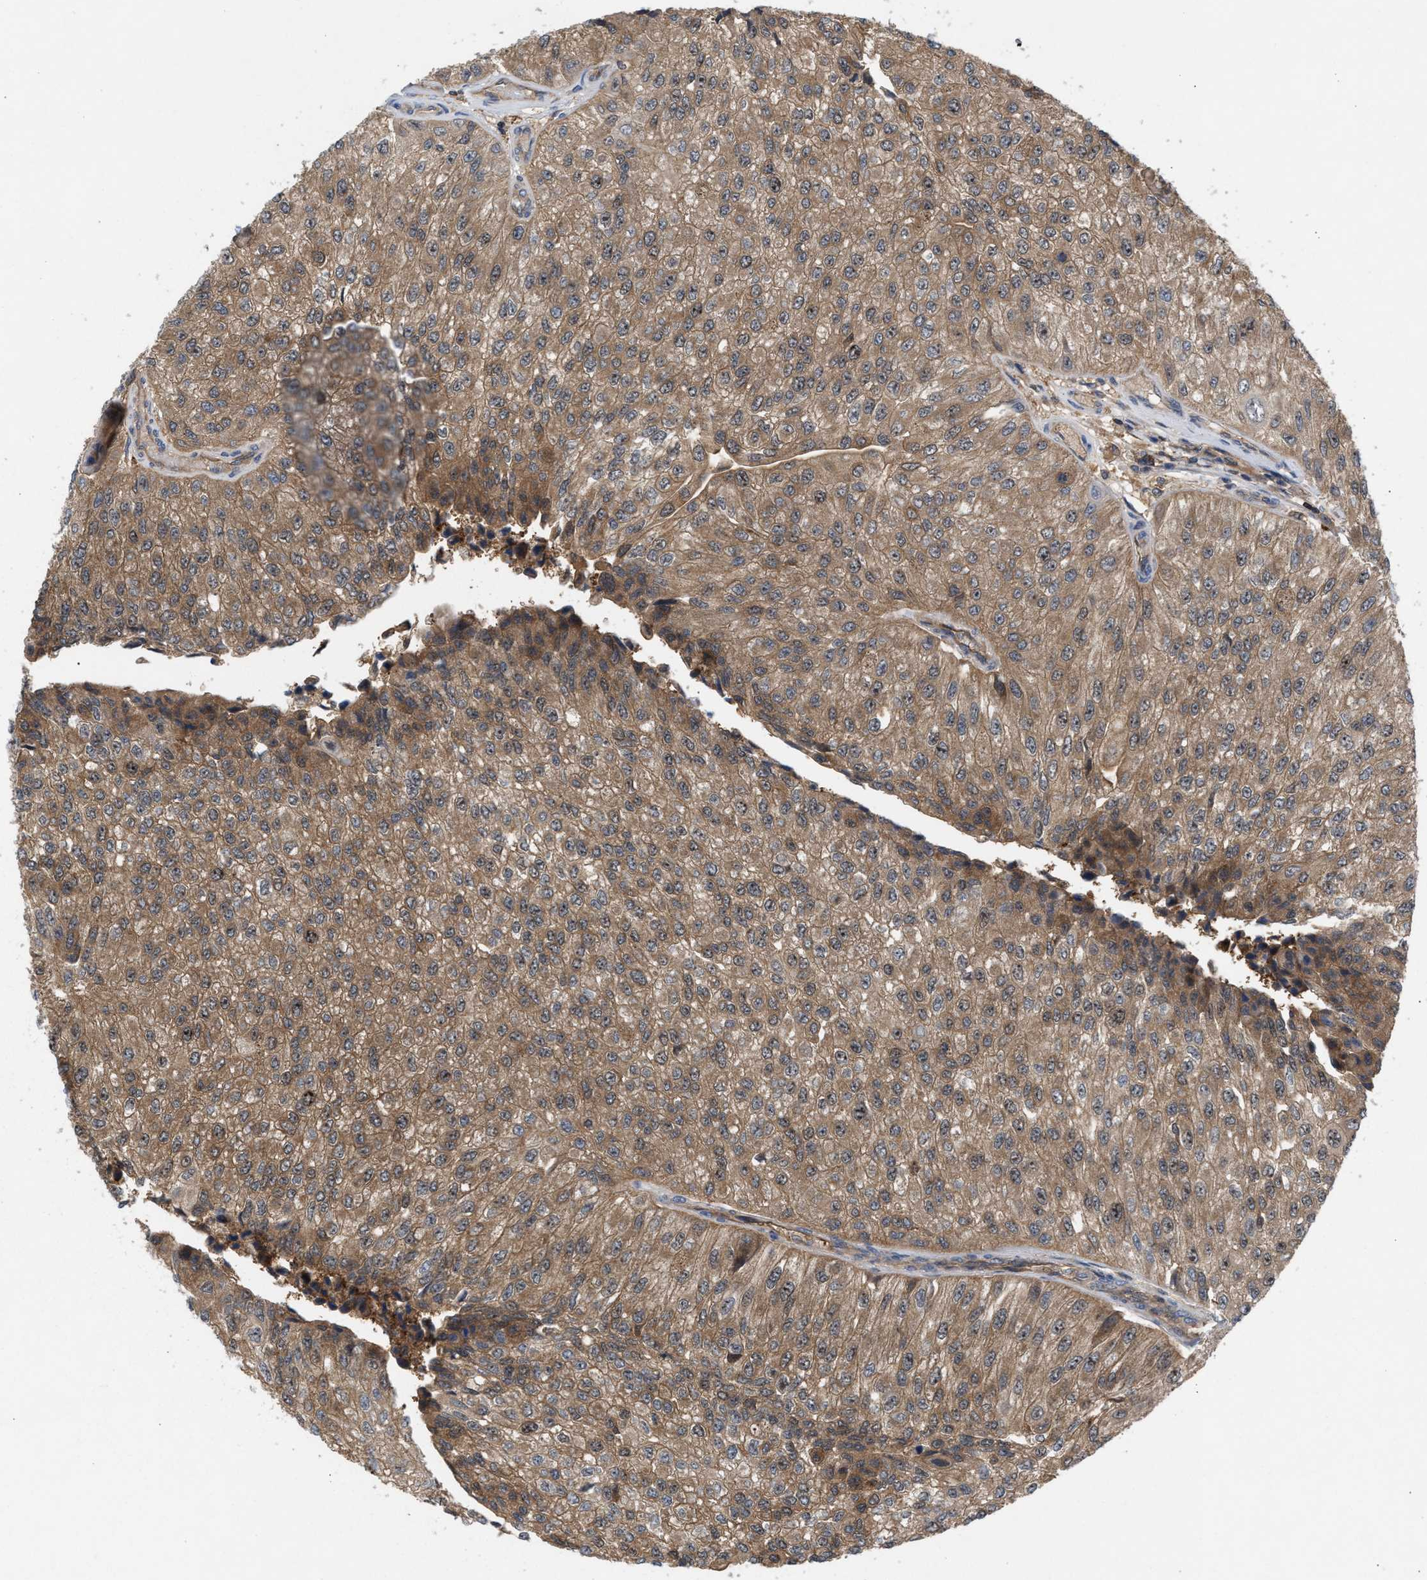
{"staining": {"intensity": "moderate", "quantity": ">75%", "location": "cytoplasmic/membranous"}, "tissue": "urothelial cancer", "cell_type": "Tumor cells", "image_type": "cancer", "snomed": [{"axis": "morphology", "description": "Urothelial carcinoma, High grade"}, {"axis": "topography", "description": "Kidney"}, {"axis": "topography", "description": "Urinary bladder"}], "caption": "Protein expression analysis of urothelial carcinoma (high-grade) reveals moderate cytoplasmic/membranous staining in approximately >75% of tumor cells. Using DAB (brown) and hematoxylin (blue) stains, captured at high magnification using brightfield microscopy.", "gene": "GLOD4", "patient": {"sex": "male", "age": 77}}